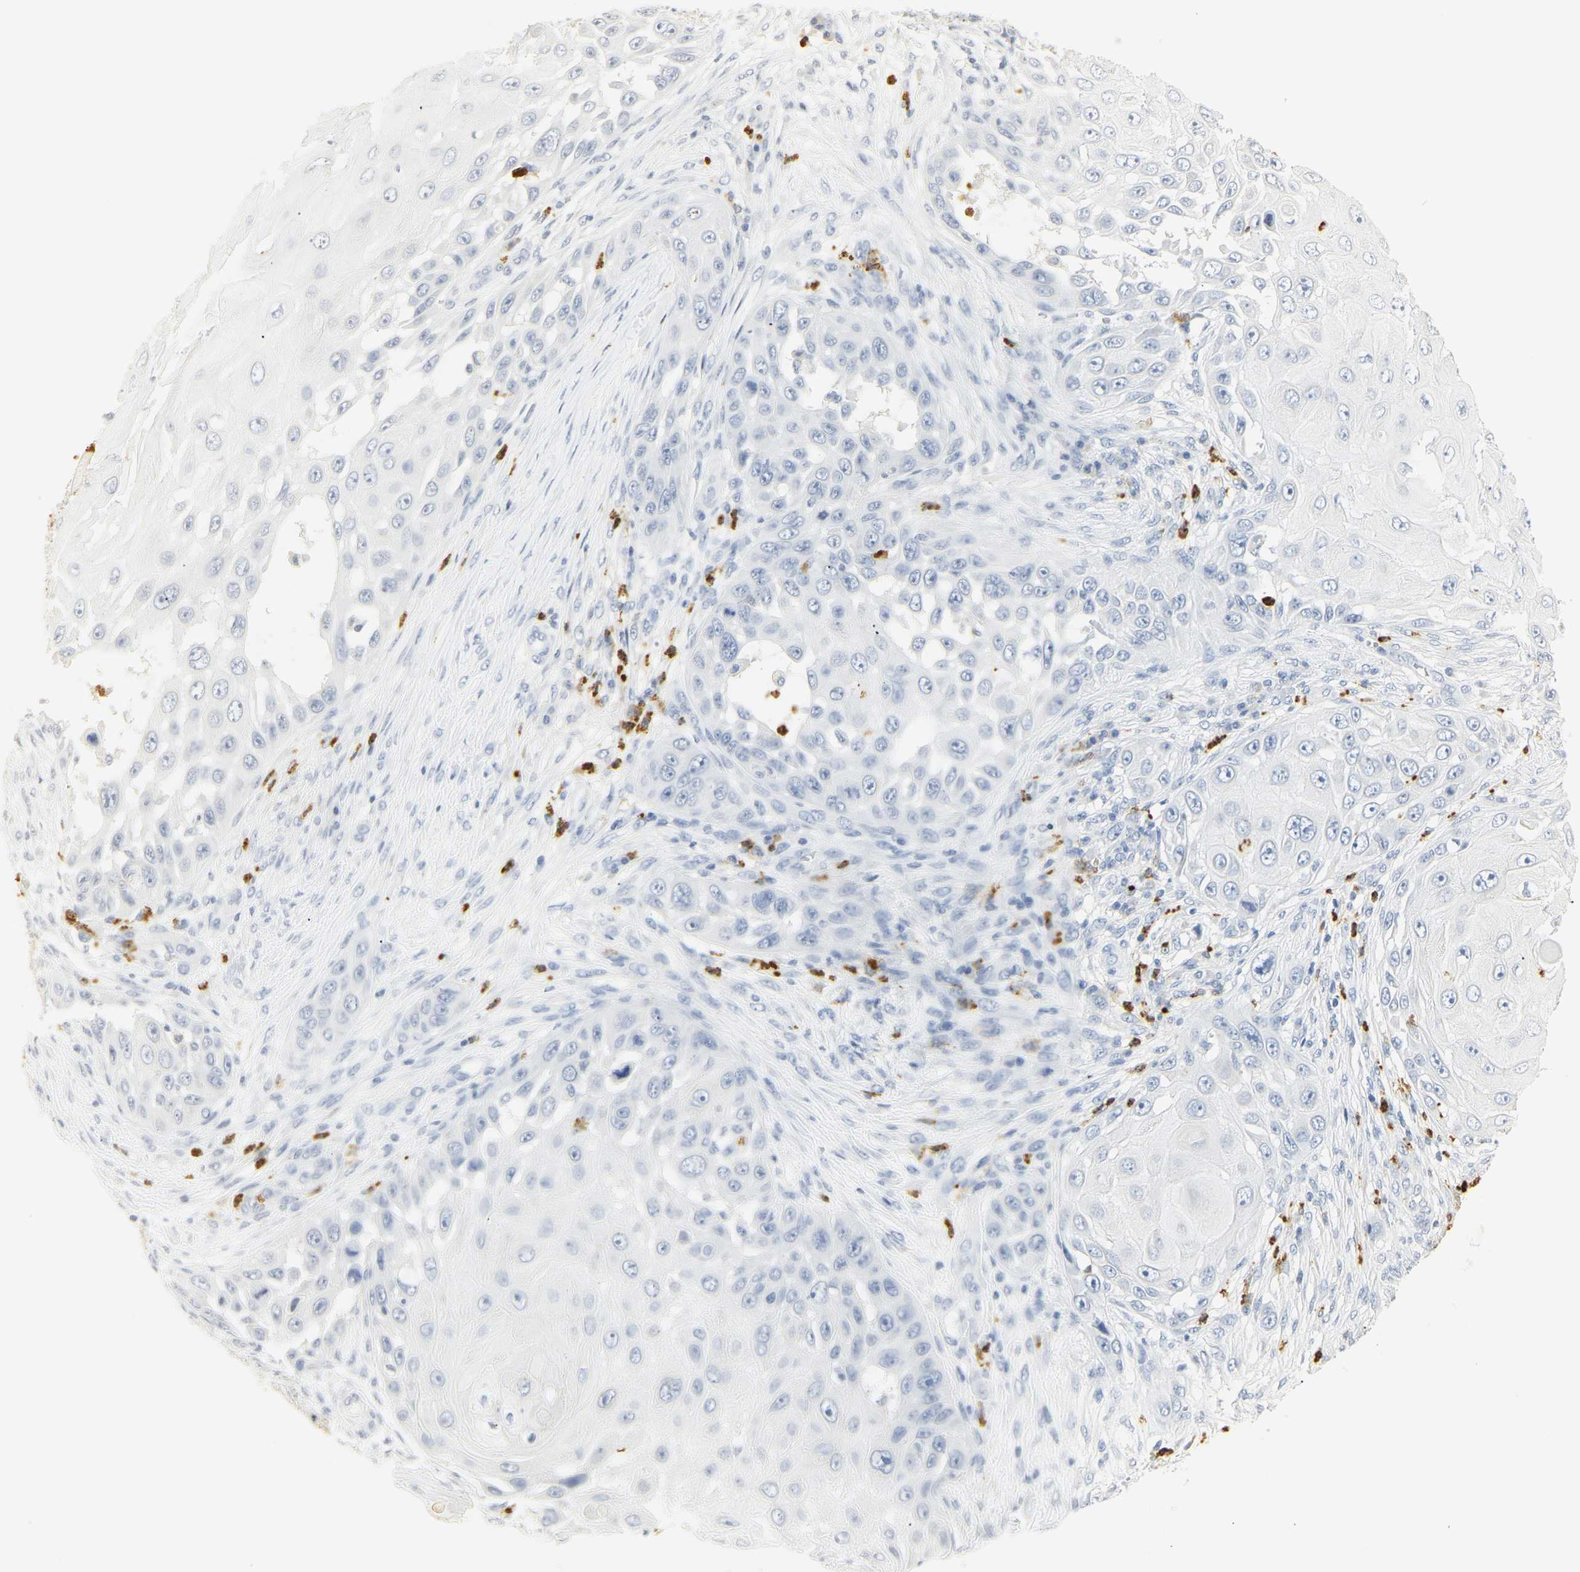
{"staining": {"intensity": "negative", "quantity": "none", "location": "none"}, "tissue": "skin cancer", "cell_type": "Tumor cells", "image_type": "cancer", "snomed": [{"axis": "morphology", "description": "Squamous cell carcinoma, NOS"}, {"axis": "topography", "description": "Skin"}], "caption": "The micrograph exhibits no staining of tumor cells in skin cancer.", "gene": "MPO", "patient": {"sex": "female", "age": 44}}